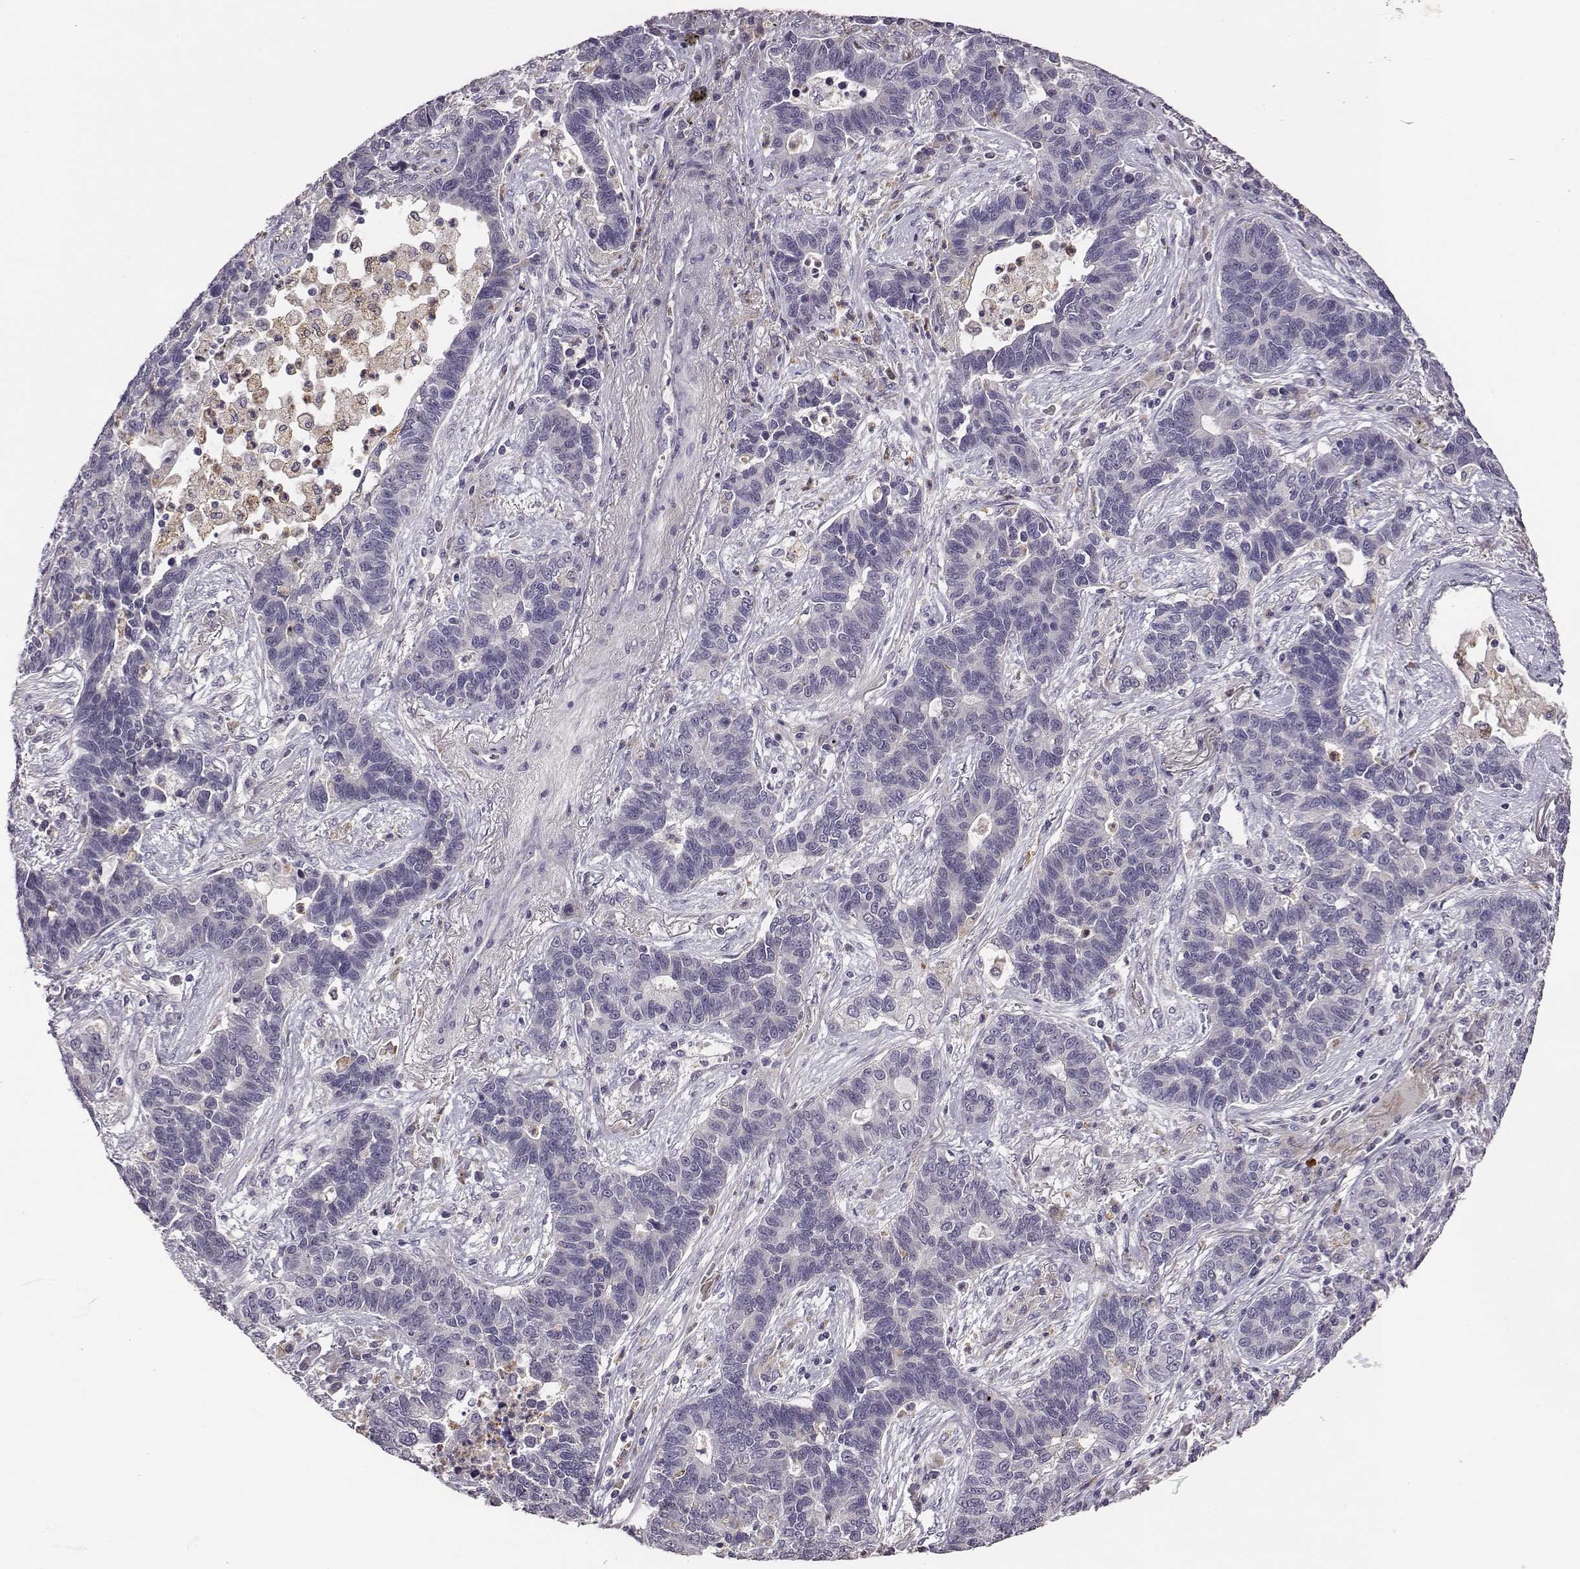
{"staining": {"intensity": "negative", "quantity": "none", "location": "none"}, "tissue": "lung cancer", "cell_type": "Tumor cells", "image_type": "cancer", "snomed": [{"axis": "morphology", "description": "Adenocarcinoma, NOS"}, {"axis": "topography", "description": "Lung"}], "caption": "This is an immunohistochemistry micrograph of human adenocarcinoma (lung). There is no expression in tumor cells.", "gene": "KMO", "patient": {"sex": "female", "age": 57}}